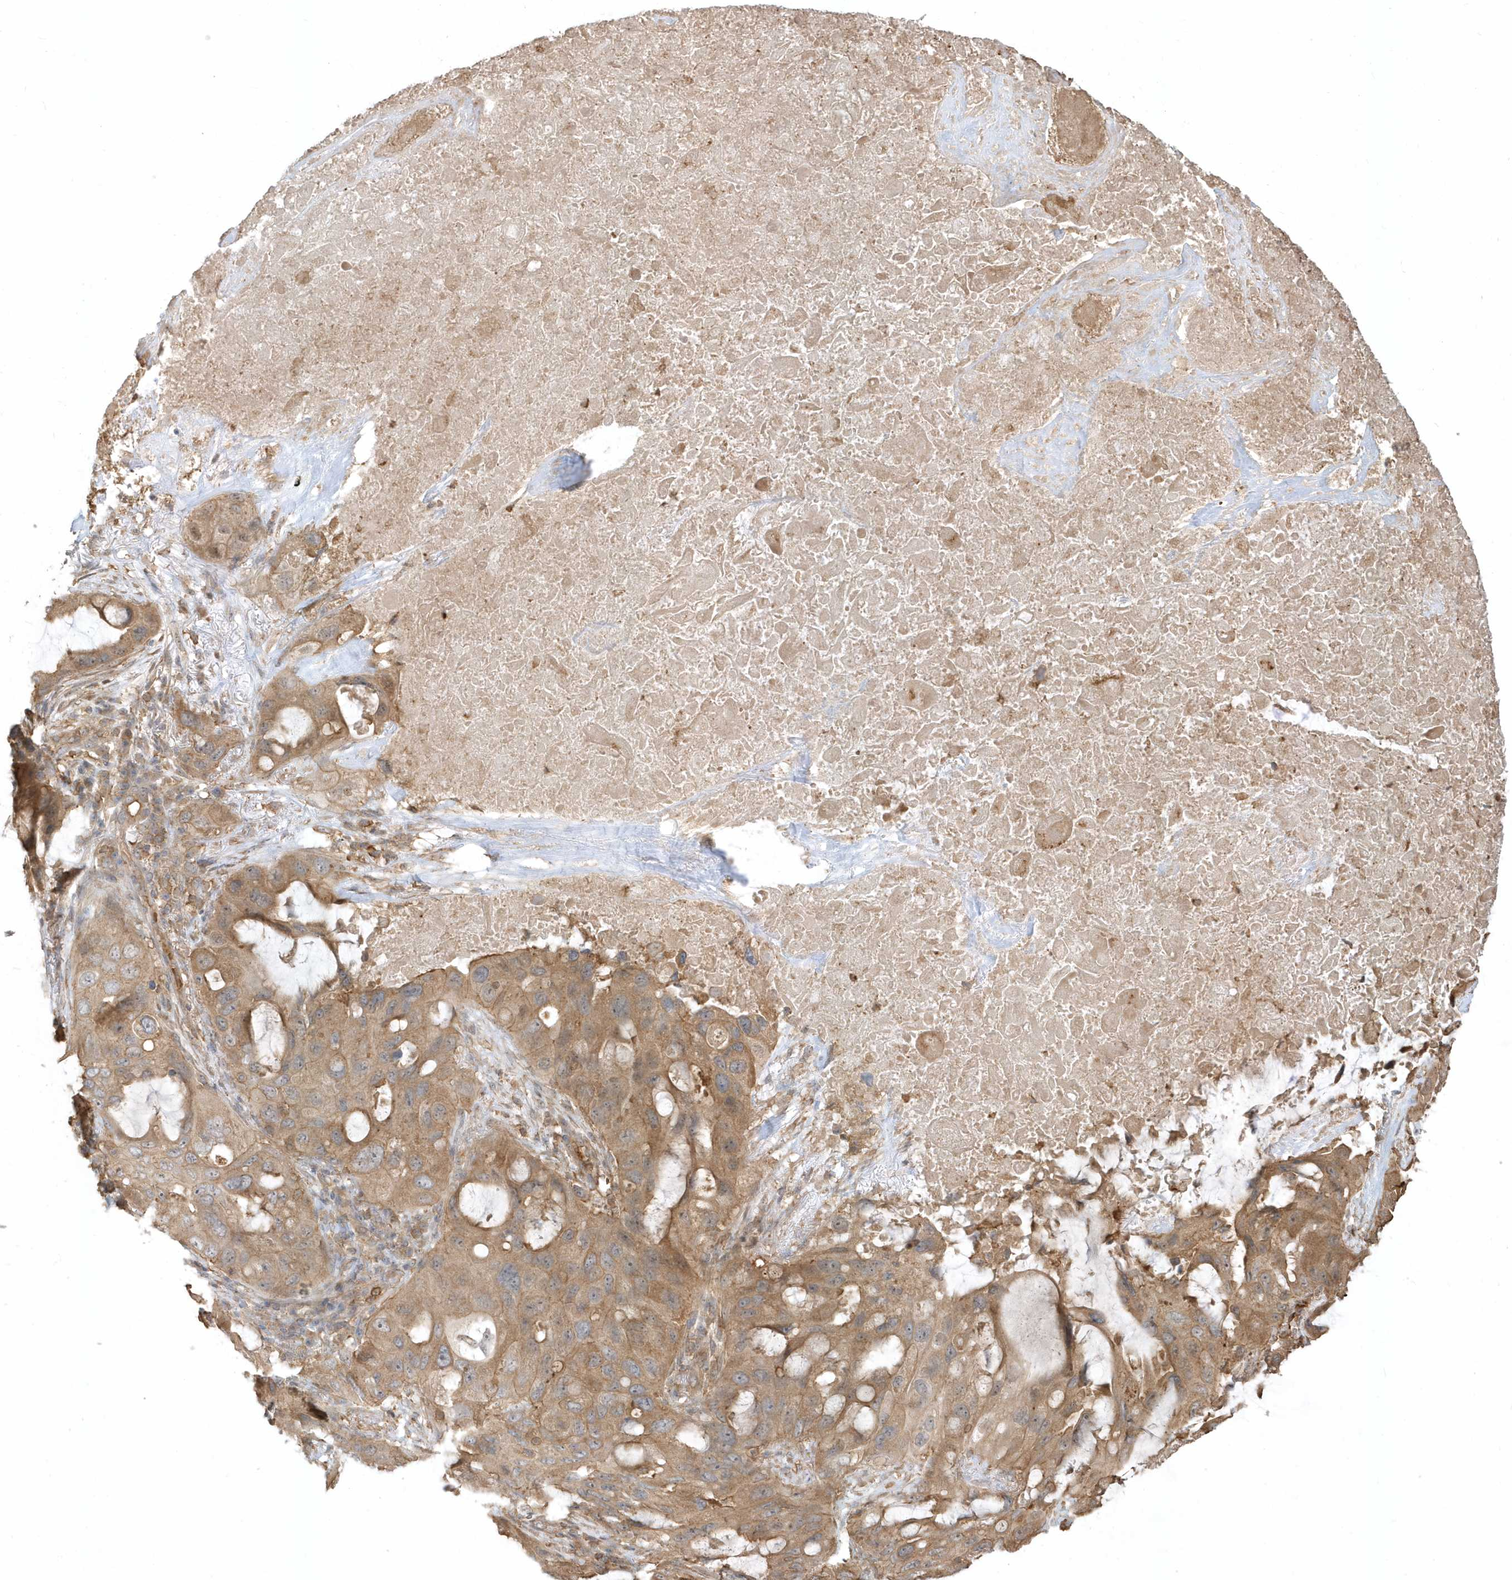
{"staining": {"intensity": "moderate", "quantity": ">75%", "location": "cytoplasmic/membranous"}, "tissue": "lung cancer", "cell_type": "Tumor cells", "image_type": "cancer", "snomed": [{"axis": "morphology", "description": "Squamous cell carcinoma, NOS"}, {"axis": "topography", "description": "Lung"}], "caption": "Immunohistochemistry (IHC) of human lung cancer exhibits medium levels of moderate cytoplasmic/membranous staining in approximately >75% of tumor cells. Nuclei are stained in blue.", "gene": "ZBTB8A", "patient": {"sex": "female", "age": 73}}